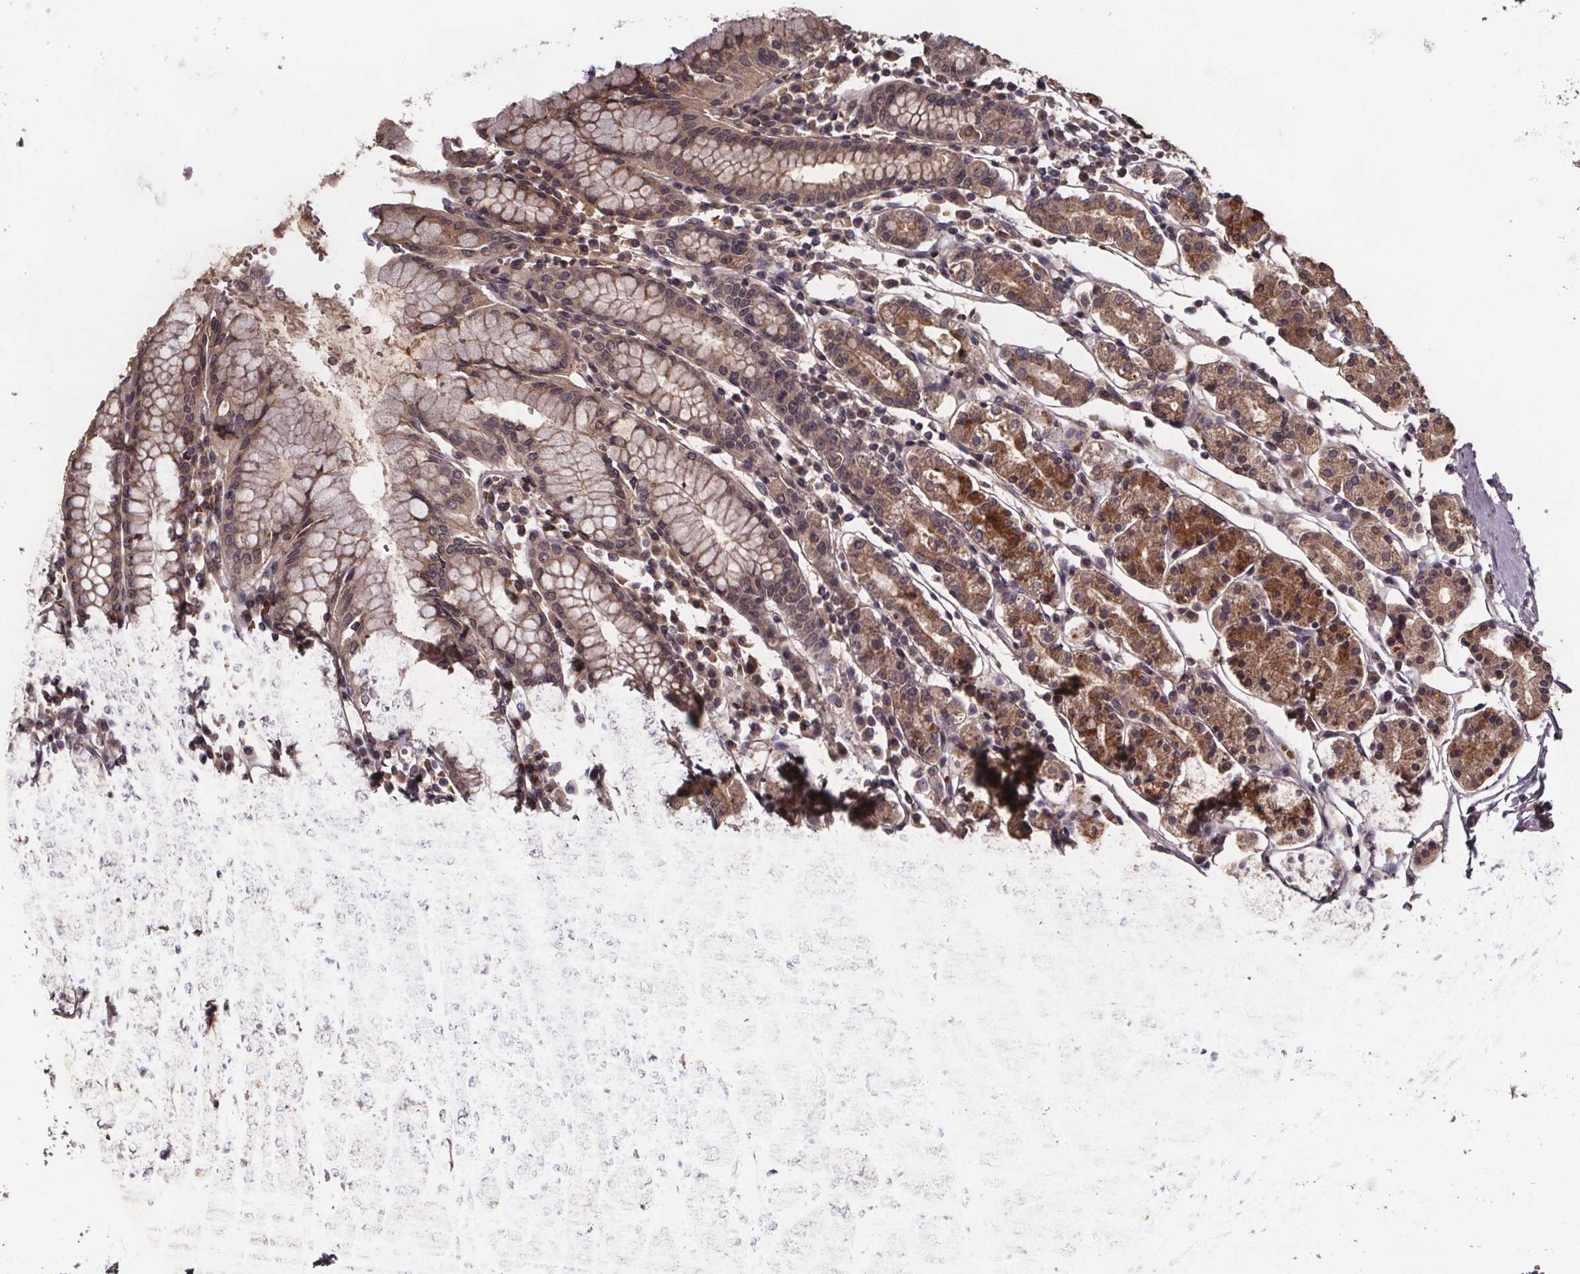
{"staining": {"intensity": "moderate", "quantity": ">75%", "location": "cytoplasmic/membranous"}, "tissue": "stomach", "cell_type": "Glandular cells", "image_type": "normal", "snomed": [{"axis": "morphology", "description": "Normal tissue, NOS"}, {"axis": "topography", "description": "Stomach, upper"}, {"axis": "topography", "description": "Stomach"}], "caption": "Stomach stained with DAB IHC displays medium levels of moderate cytoplasmic/membranous expression in approximately >75% of glandular cells.", "gene": "SAT1", "patient": {"sex": "male", "age": 62}}